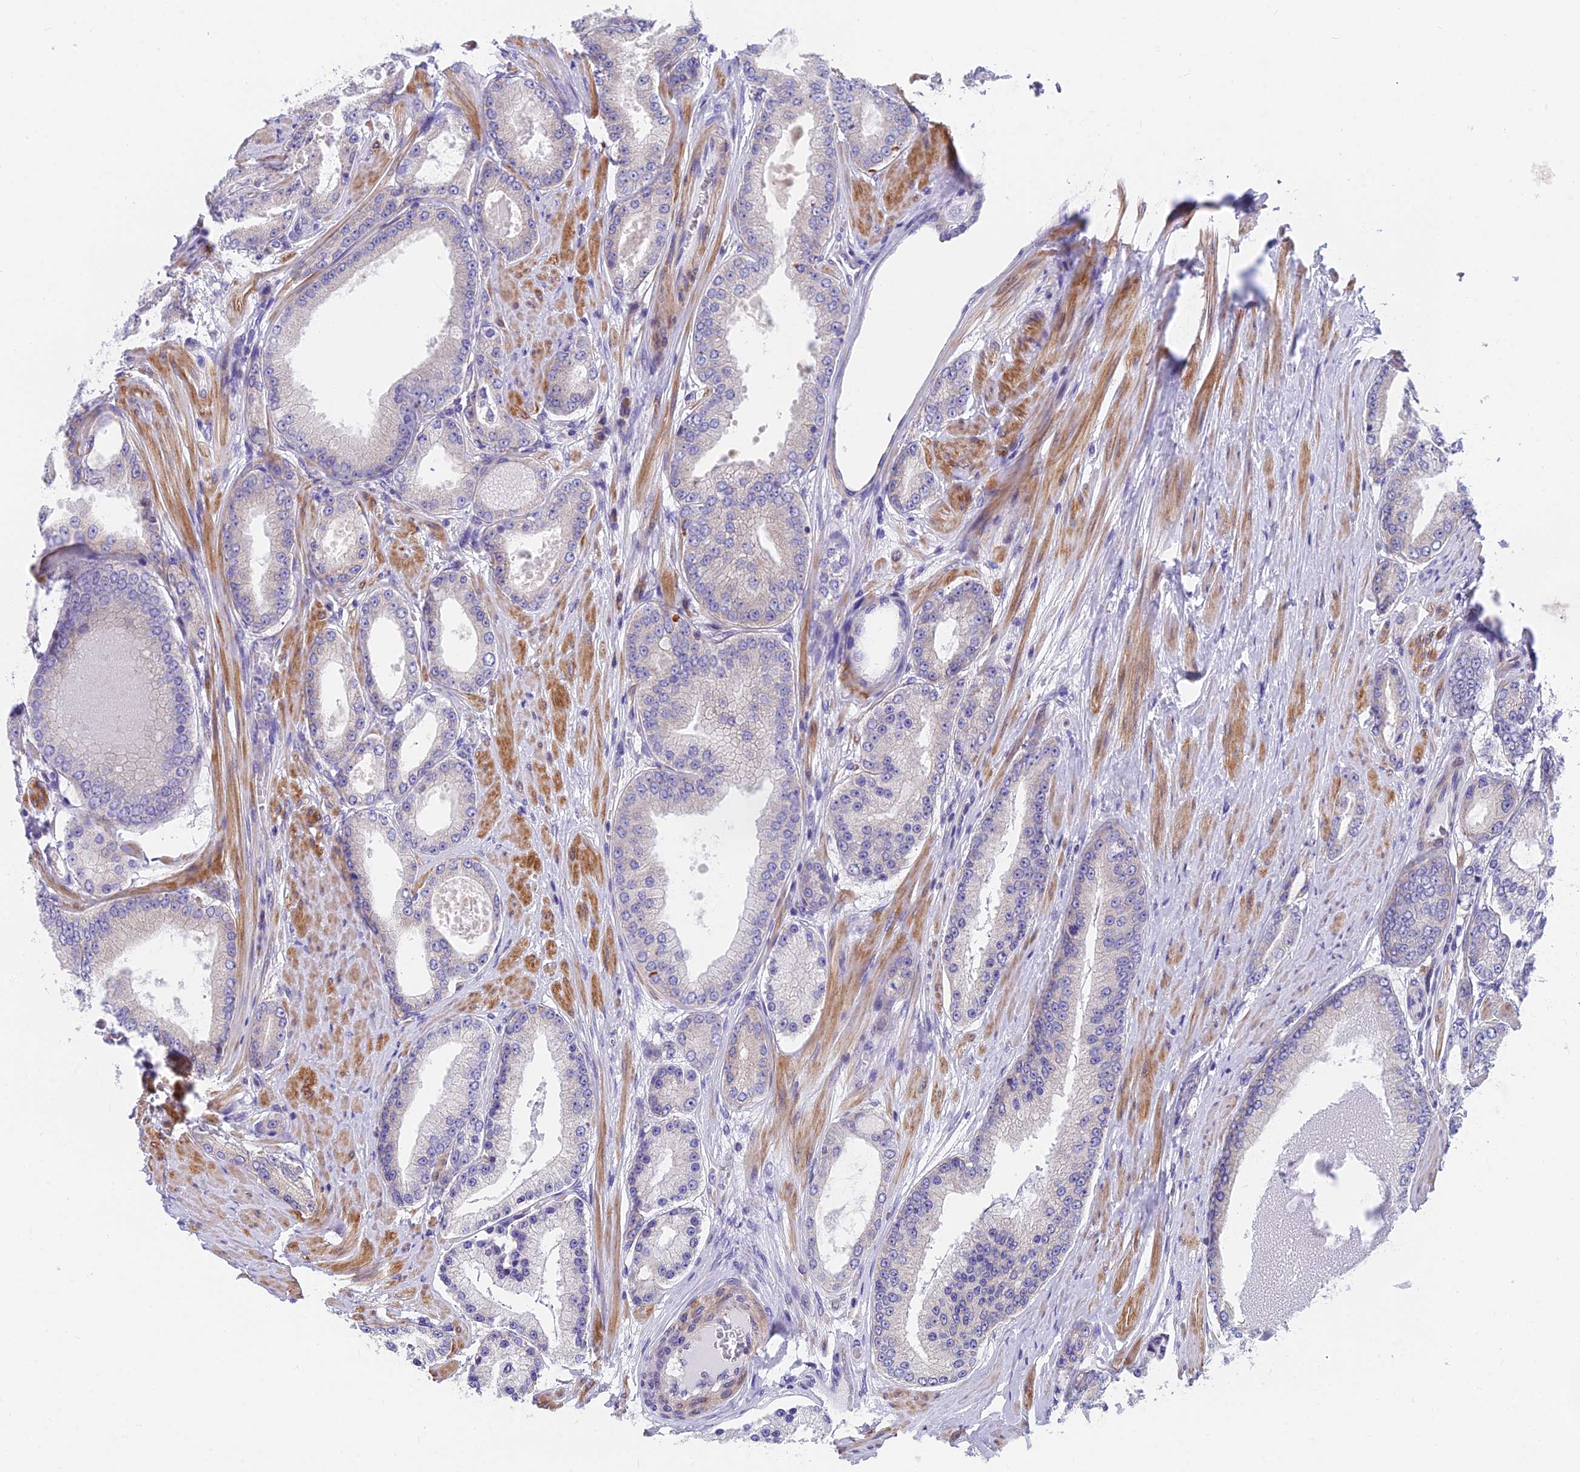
{"staining": {"intensity": "negative", "quantity": "none", "location": "none"}, "tissue": "prostate cancer", "cell_type": "Tumor cells", "image_type": "cancer", "snomed": [{"axis": "morphology", "description": "Adenocarcinoma, High grade"}, {"axis": "topography", "description": "Prostate"}], "caption": "IHC of prostate cancer displays no positivity in tumor cells.", "gene": "MVB12A", "patient": {"sex": "male", "age": 59}}